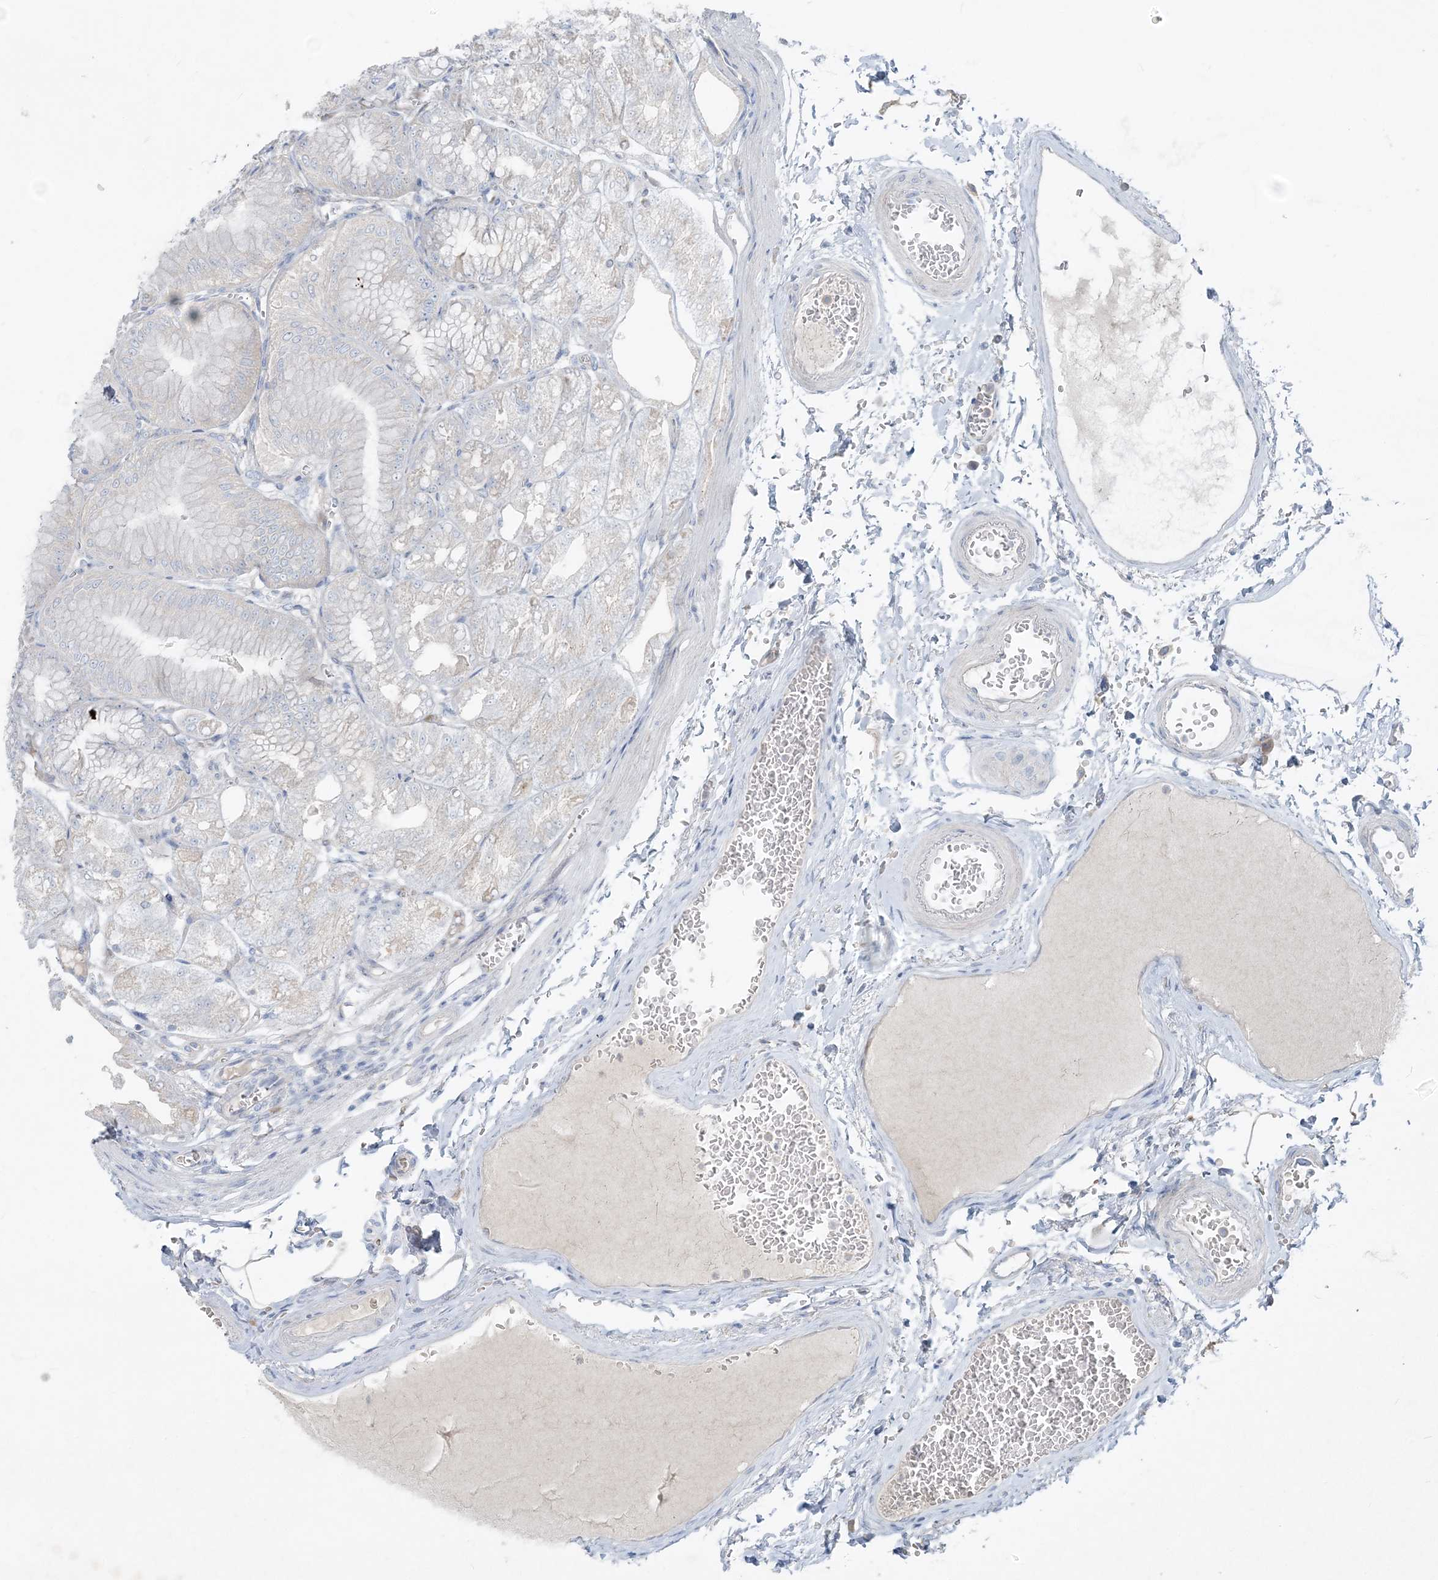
{"staining": {"intensity": "negative", "quantity": "none", "location": "none"}, "tissue": "stomach", "cell_type": "Glandular cells", "image_type": "normal", "snomed": [{"axis": "morphology", "description": "Normal tissue, NOS"}, {"axis": "topography", "description": "Stomach, lower"}], "caption": "Normal stomach was stained to show a protein in brown. There is no significant staining in glandular cells. The staining was performed using DAB (3,3'-diaminobenzidine) to visualize the protein expression in brown, while the nuclei were stained in blue with hematoxylin (Magnification: 20x).", "gene": "ATP11A", "patient": {"sex": "male", "age": 71}}